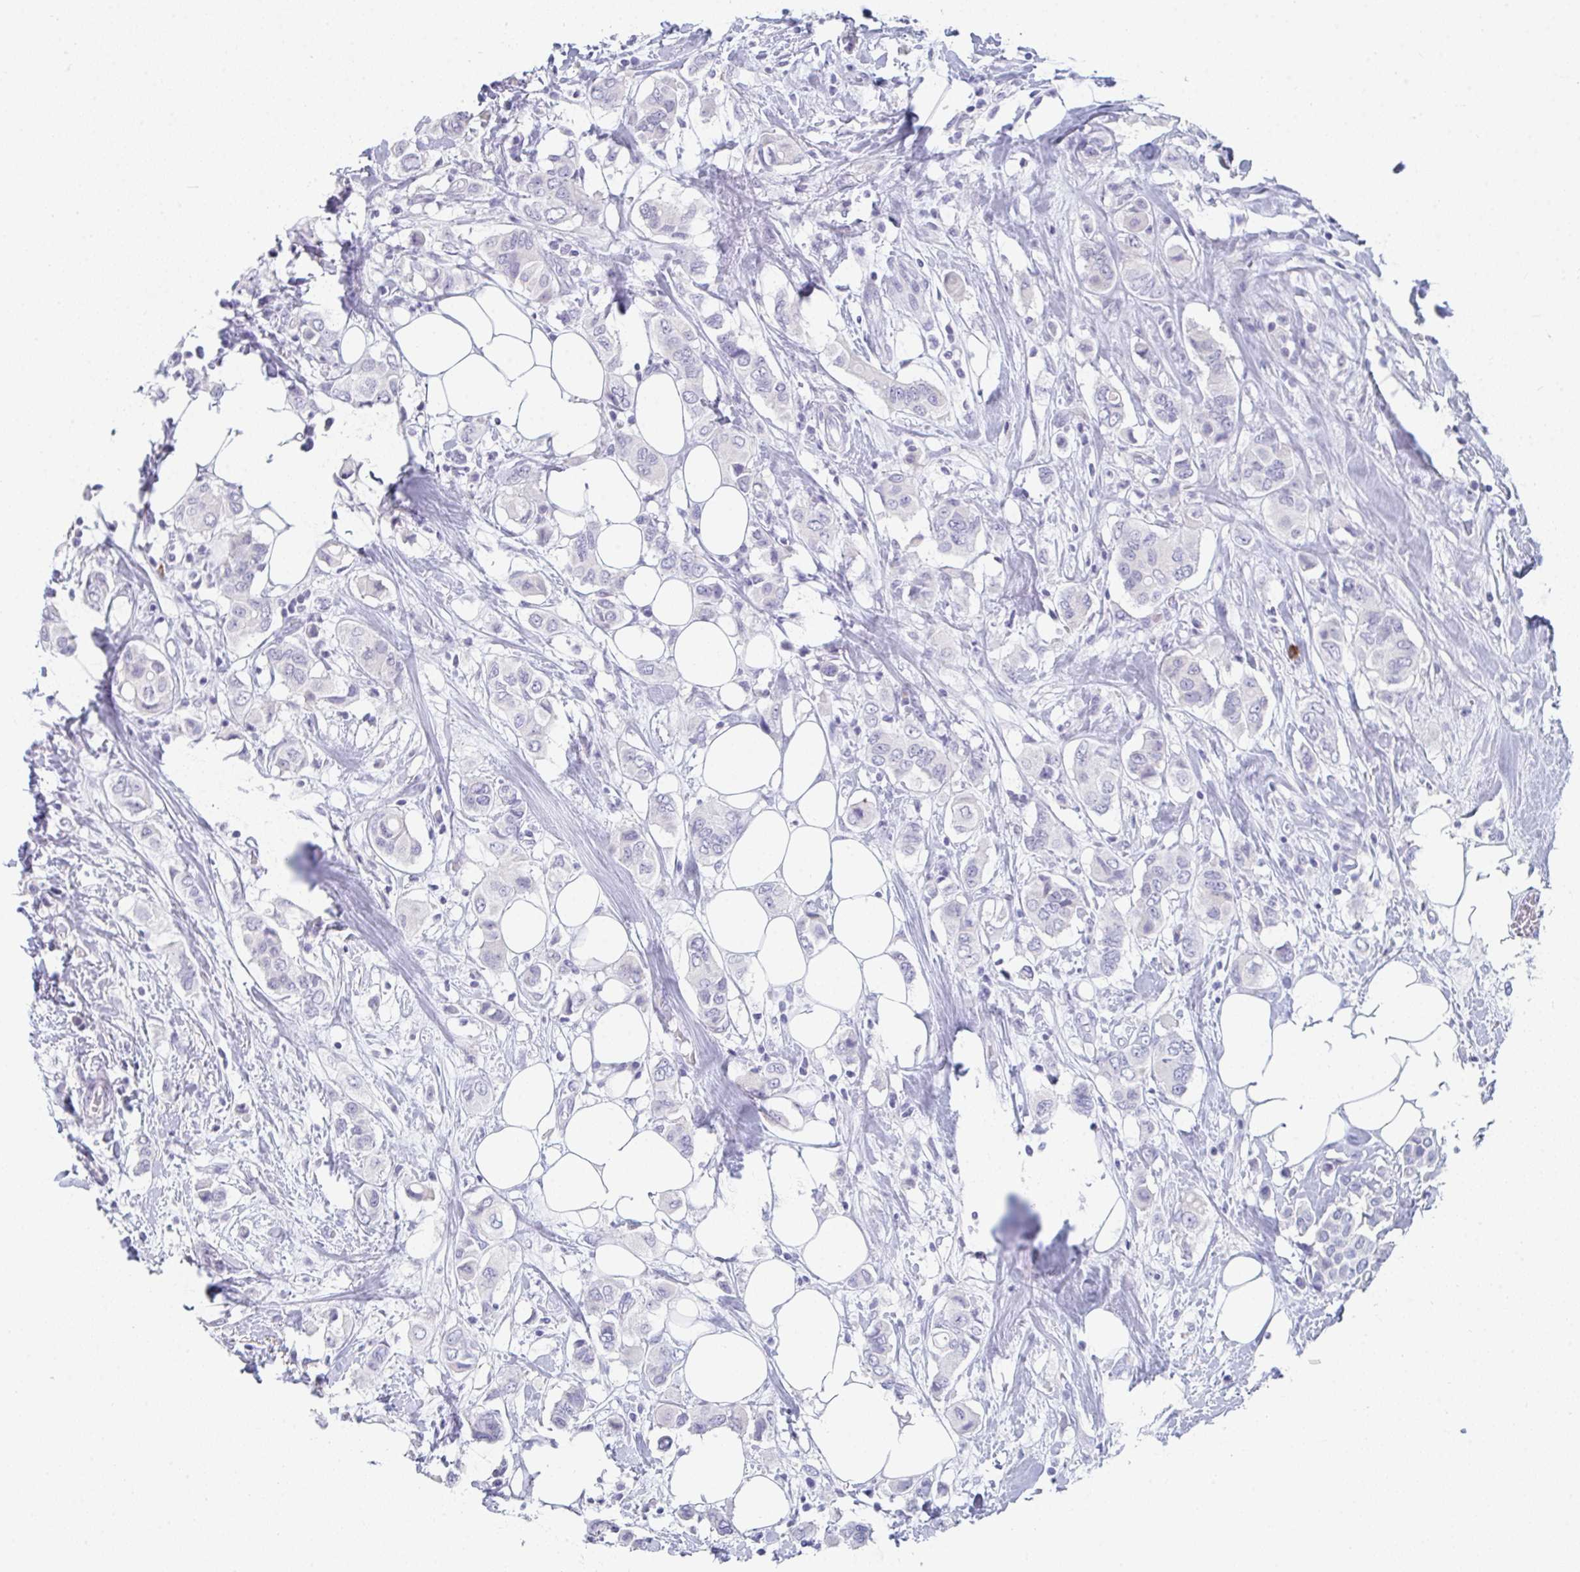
{"staining": {"intensity": "negative", "quantity": "none", "location": "none"}, "tissue": "breast cancer", "cell_type": "Tumor cells", "image_type": "cancer", "snomed": [{"axis": "morphology", "description": "Lobular carcinoma"}, {"axis": "topography", "description": "Breast"}], "caption": "Tumor cells are negative for brown protein staining in breast cancer (lobular carcinoma).", "gene": "RUBCN", "patient": {"sex": "female", "age": 51}}